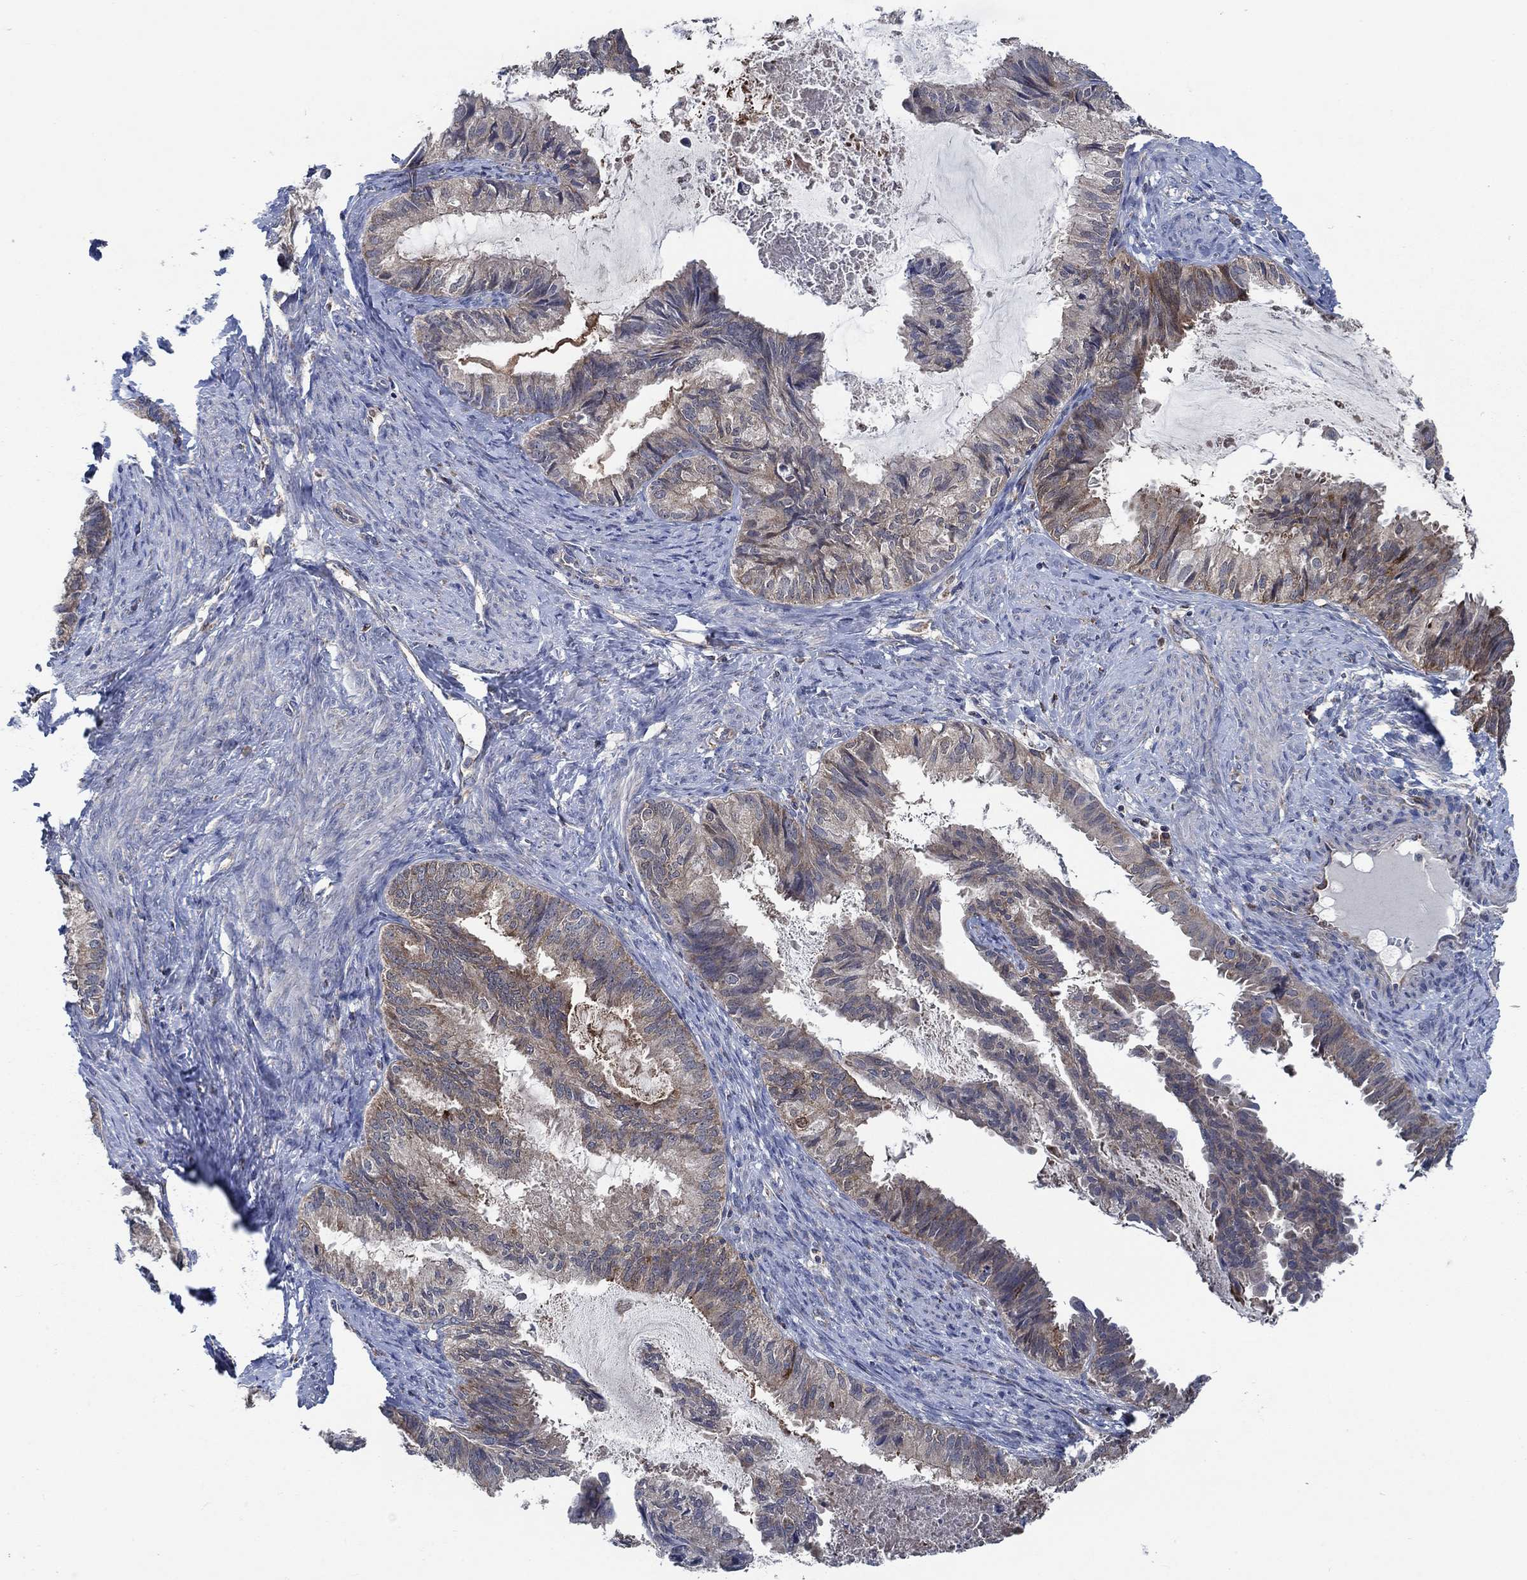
{"staining": {"intensity": "weak", "quantity": "25%-75%", "location": "cytoplasmic/membranous"}, "tissue": "endometrial cancer", "cell_type": "Tumor cells", "image_type": "cancer", "snomed": [{"axis": "morphology", "description": "Adenocarcinoma, NOS"}, {"axis": "topography", "description": "Endometrium"}], "caption": "Immunohistochemistry (IHC) of endometrial cancer (adenocarcinoma) exhibits low levels of weak cytoplasmic/membranous staining in approximately 25%-75% of tumor cells. Nuclei are stained in blue.", "gene": "STXBP6", "patient": {"sex": "female", "age": 86}}